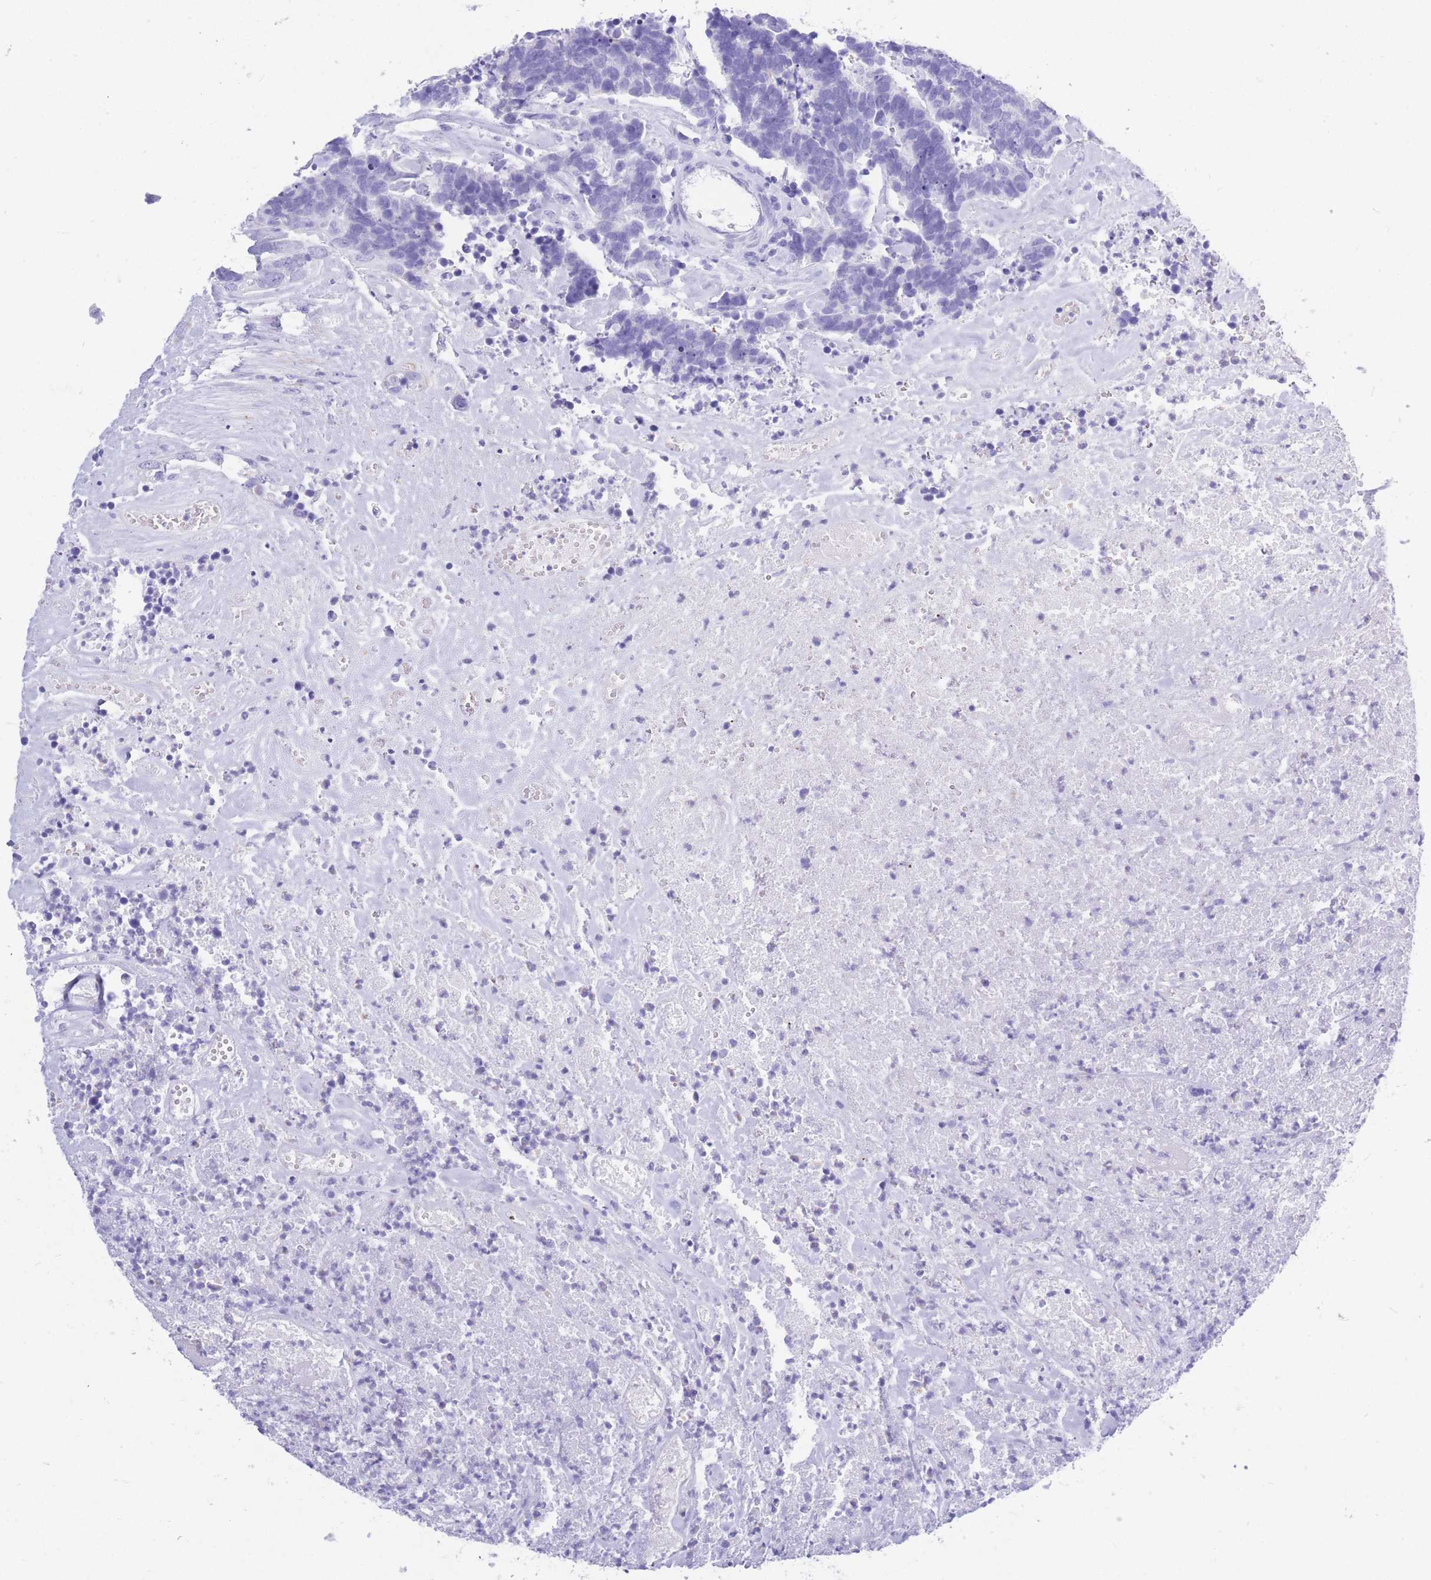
{"staining": {"intensity": "negative", "quantity": "none", "location": "none"}, "tissue": "carcinoid", "cell_type": "Tumor cells", "image_type": "cancer", "snomed": [{"axis": "morphology", "description": "Carcinoma, NOS"}, {"axis": "morphology", "description": "Carcinoid, malignant, NOS"}, {"axis": "topography", "description": "Urinary bladder"}], "caption": "High magnification brightfield microscopy of carcinoid stained with DAB (3,3'-diaminobenzidine) (brown) and counterstained with hematoxylin (blue): tumor cells show no significant staining. Nuclei are stained in blue.", "gene": "ZFP62", "patient": {"sex": "male", "age": 57}}